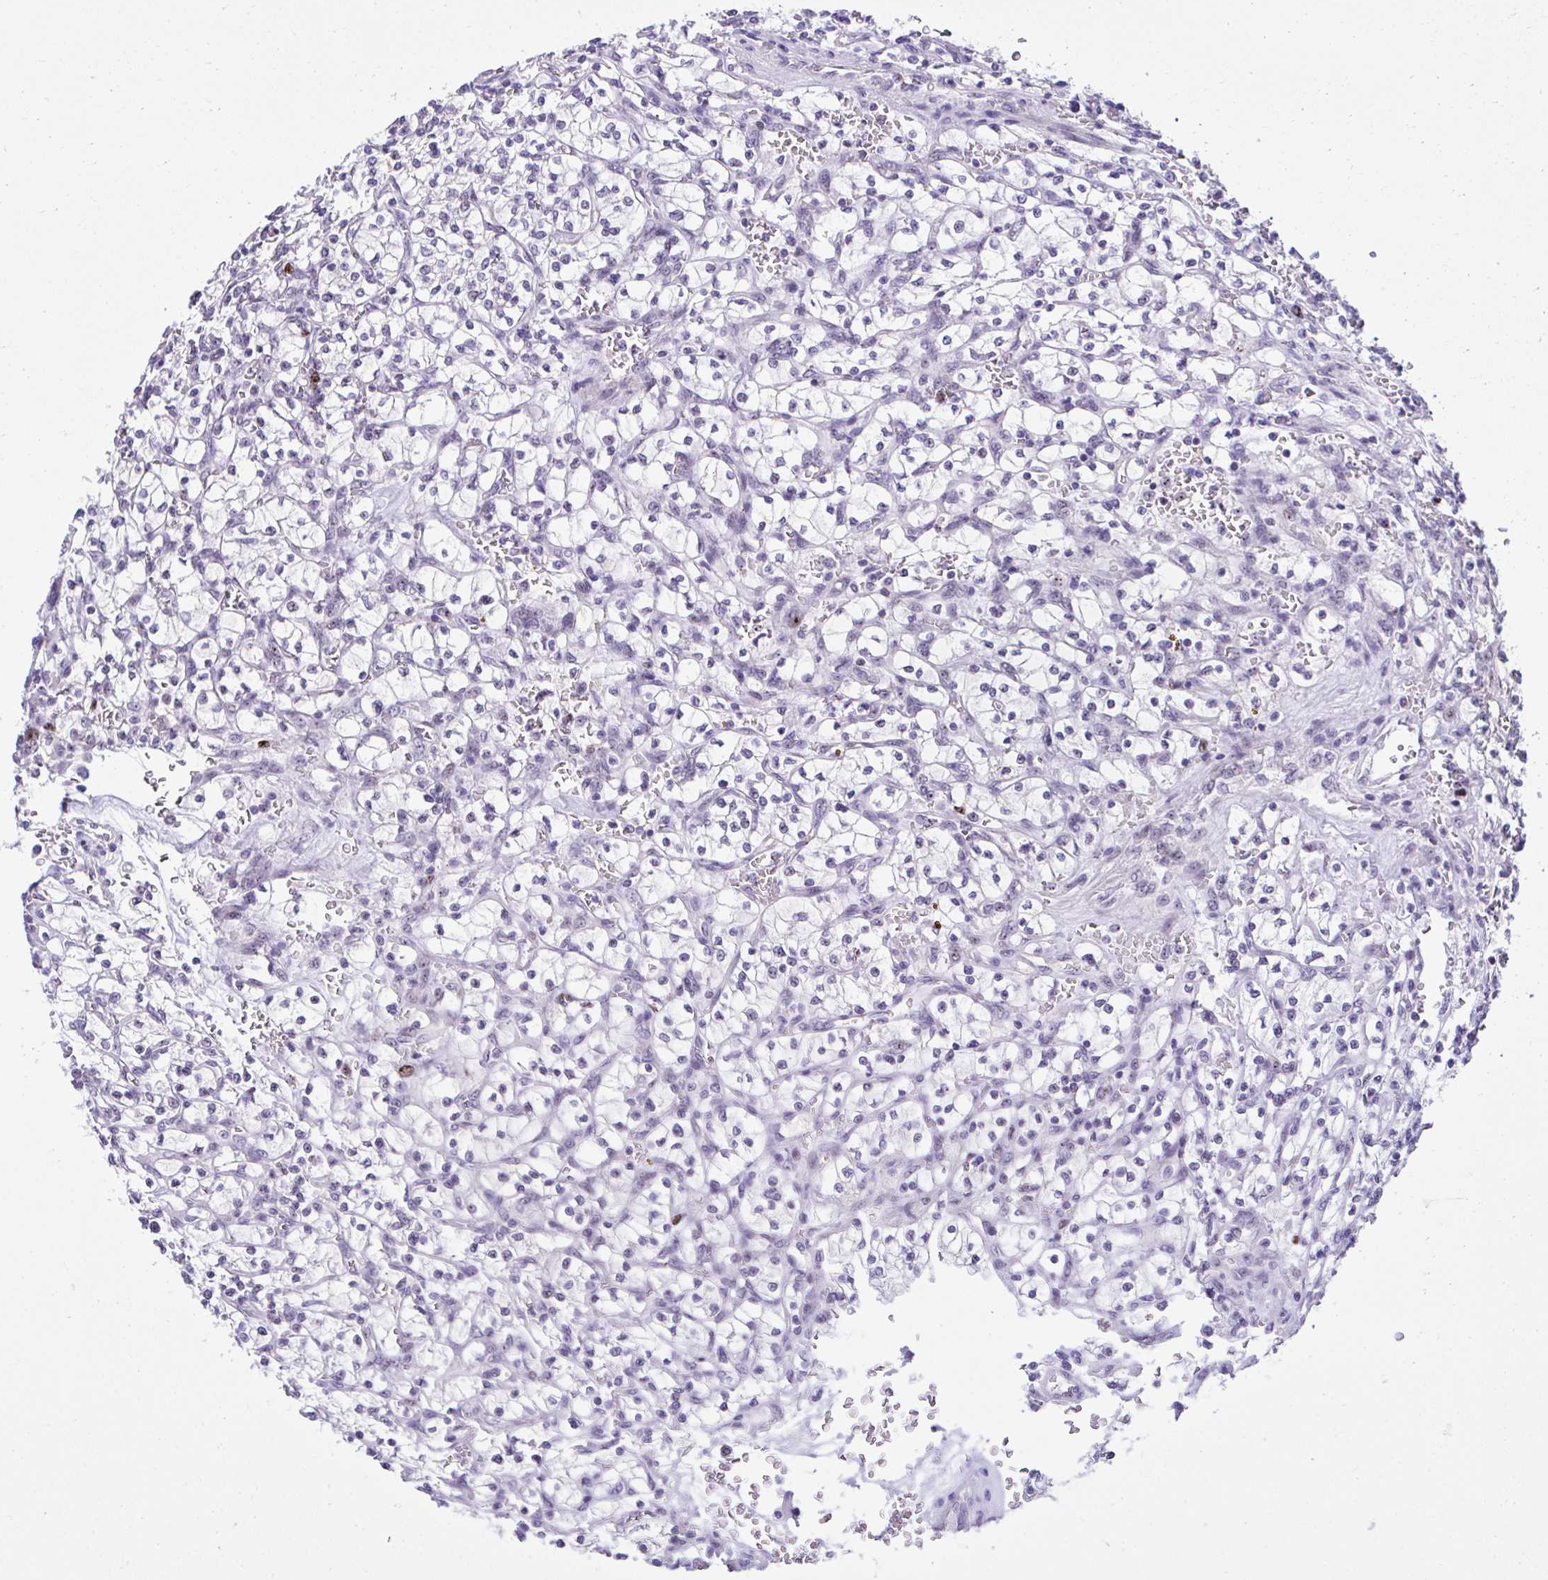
{"staining": {"intensity": "negative", "quantity": "none", "location": "none"}, "tissue": "renal cancer", "cell_type": "Tumor cells", "image_type": "cancer", "snomed": [{"axis": "morphology", "description": "Adenocarcinoma, NOS"}, {"axis": "topography", "description": "Kidney"}], "caption": "Tumor cells show no significant protein expression in renal cancer (adenocarcinoma).", "gene": "CEP72", "patient": {"sex": "female", "age": 64}}